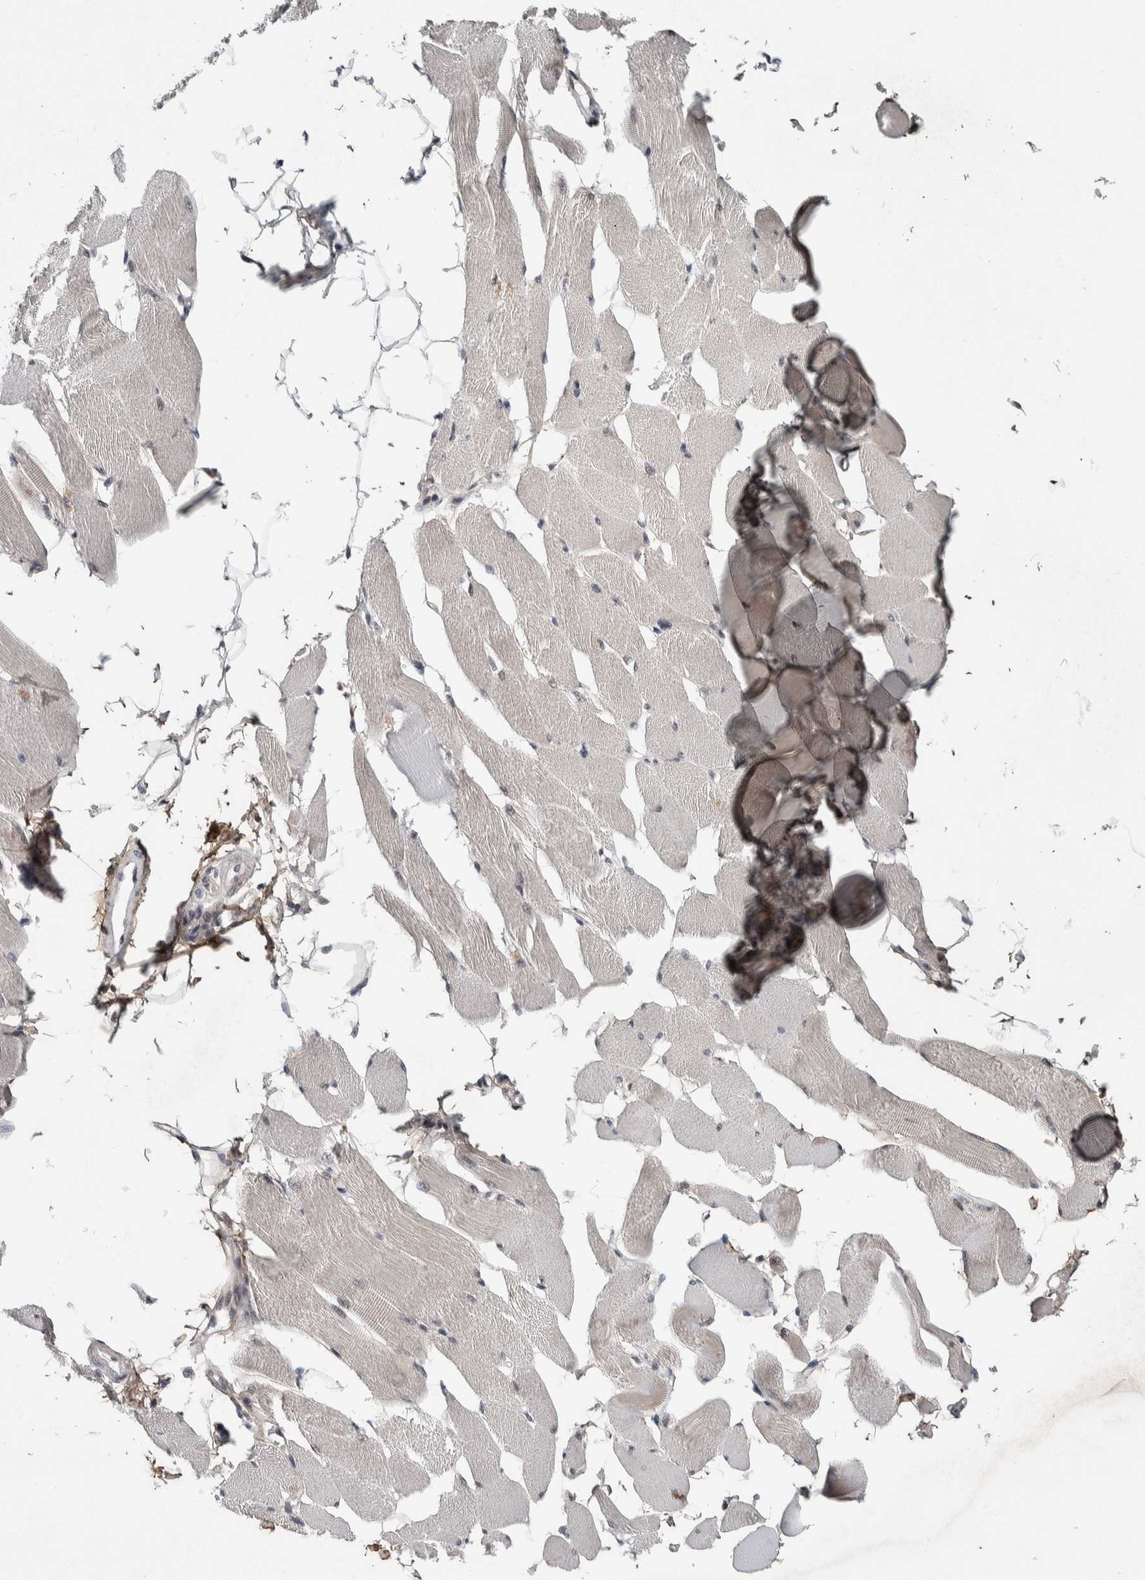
{"staining": {"intensity": "moderate", "quantity": "25%-75%", "location": "nuclear"}, "tissue": "skeletal muscle", "cell_type": "Myocytes", "image_type": "normal", "snomed": [{"axis": "morphology", "description": "Normal tissue, NOS"}, {"axis": "topography", "description": "Skeletal muscle"}, {"axis": "topography", "description": "Peripheral nerve tissue"}], "caption": "A medium amount of moderate nuclear expression is appreciated in approximately 25%-75% of myocytes in benign skeletal muscle. Nuclei are stained in blue.", "gene": "ASPN", "patient": {"sex": "female", "age": 84}}